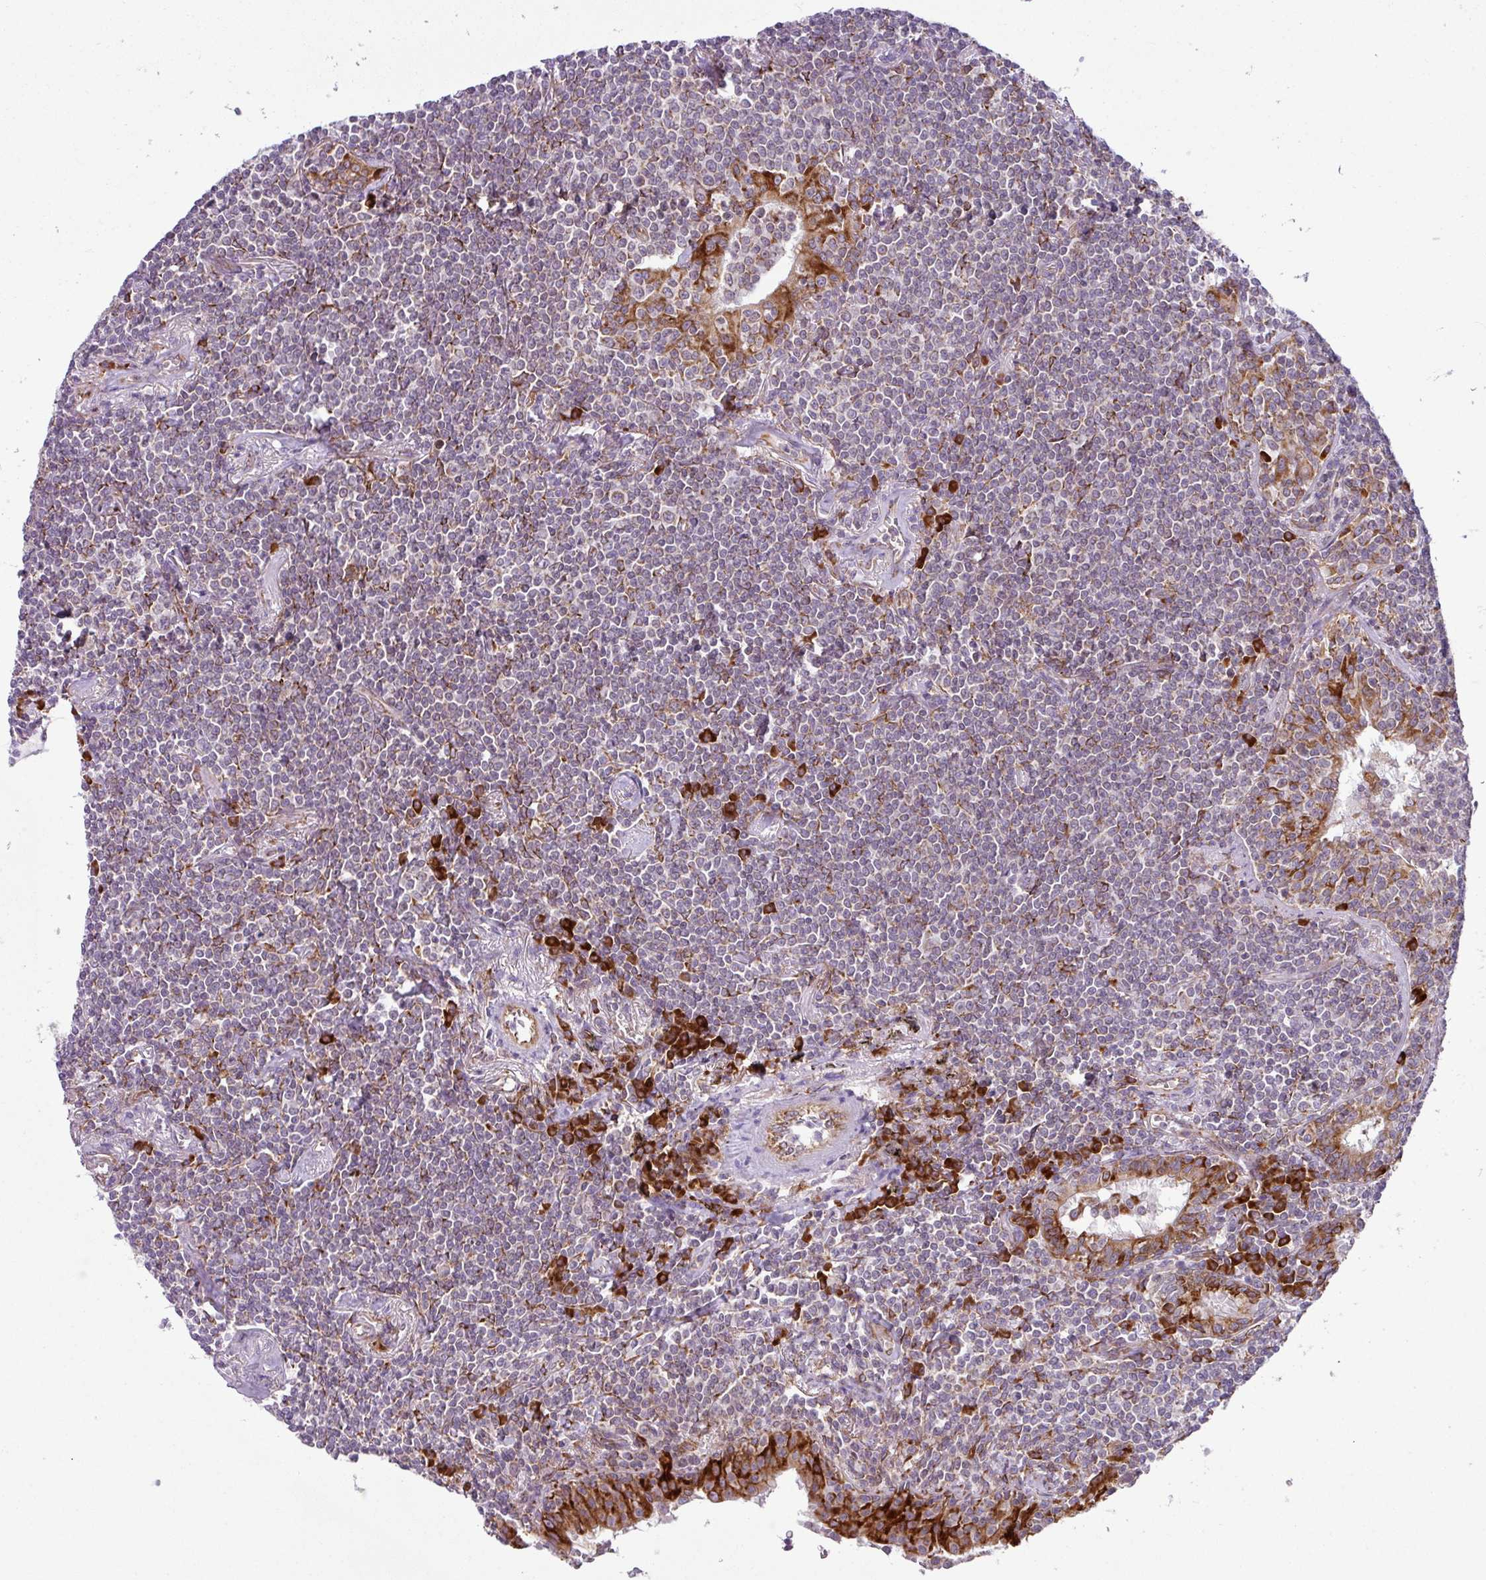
{"staining": {"intensity": "weak", "quantity": "25%-75%", "location": "cytoplasmic/membranous"}, "tissue": "lymphoma", "cell_type": "Tumor cells", "image_type": "cancer", "snomed": [{"axis": "morphology", "description": "Malignant lymphoma, non-Hodgkin's type, Low grade"}, {"axis": "topography", "description": "Lung"}], "caption": "The photomicrograph displays staining of low-grade malignant lymphoma, non-Hodgkin's type, revealing weak cytoplasmic/membranous protein expression (brown color) within tumor cells. The staining is performed using DAB (3,3'-diaminobenzidine) brown chromogen to label protein expression. The nuclei are counter-stained blue using hematoxylin.", "gene": "SLC39A7", "patient": {"sex": "female", "age": 71}}